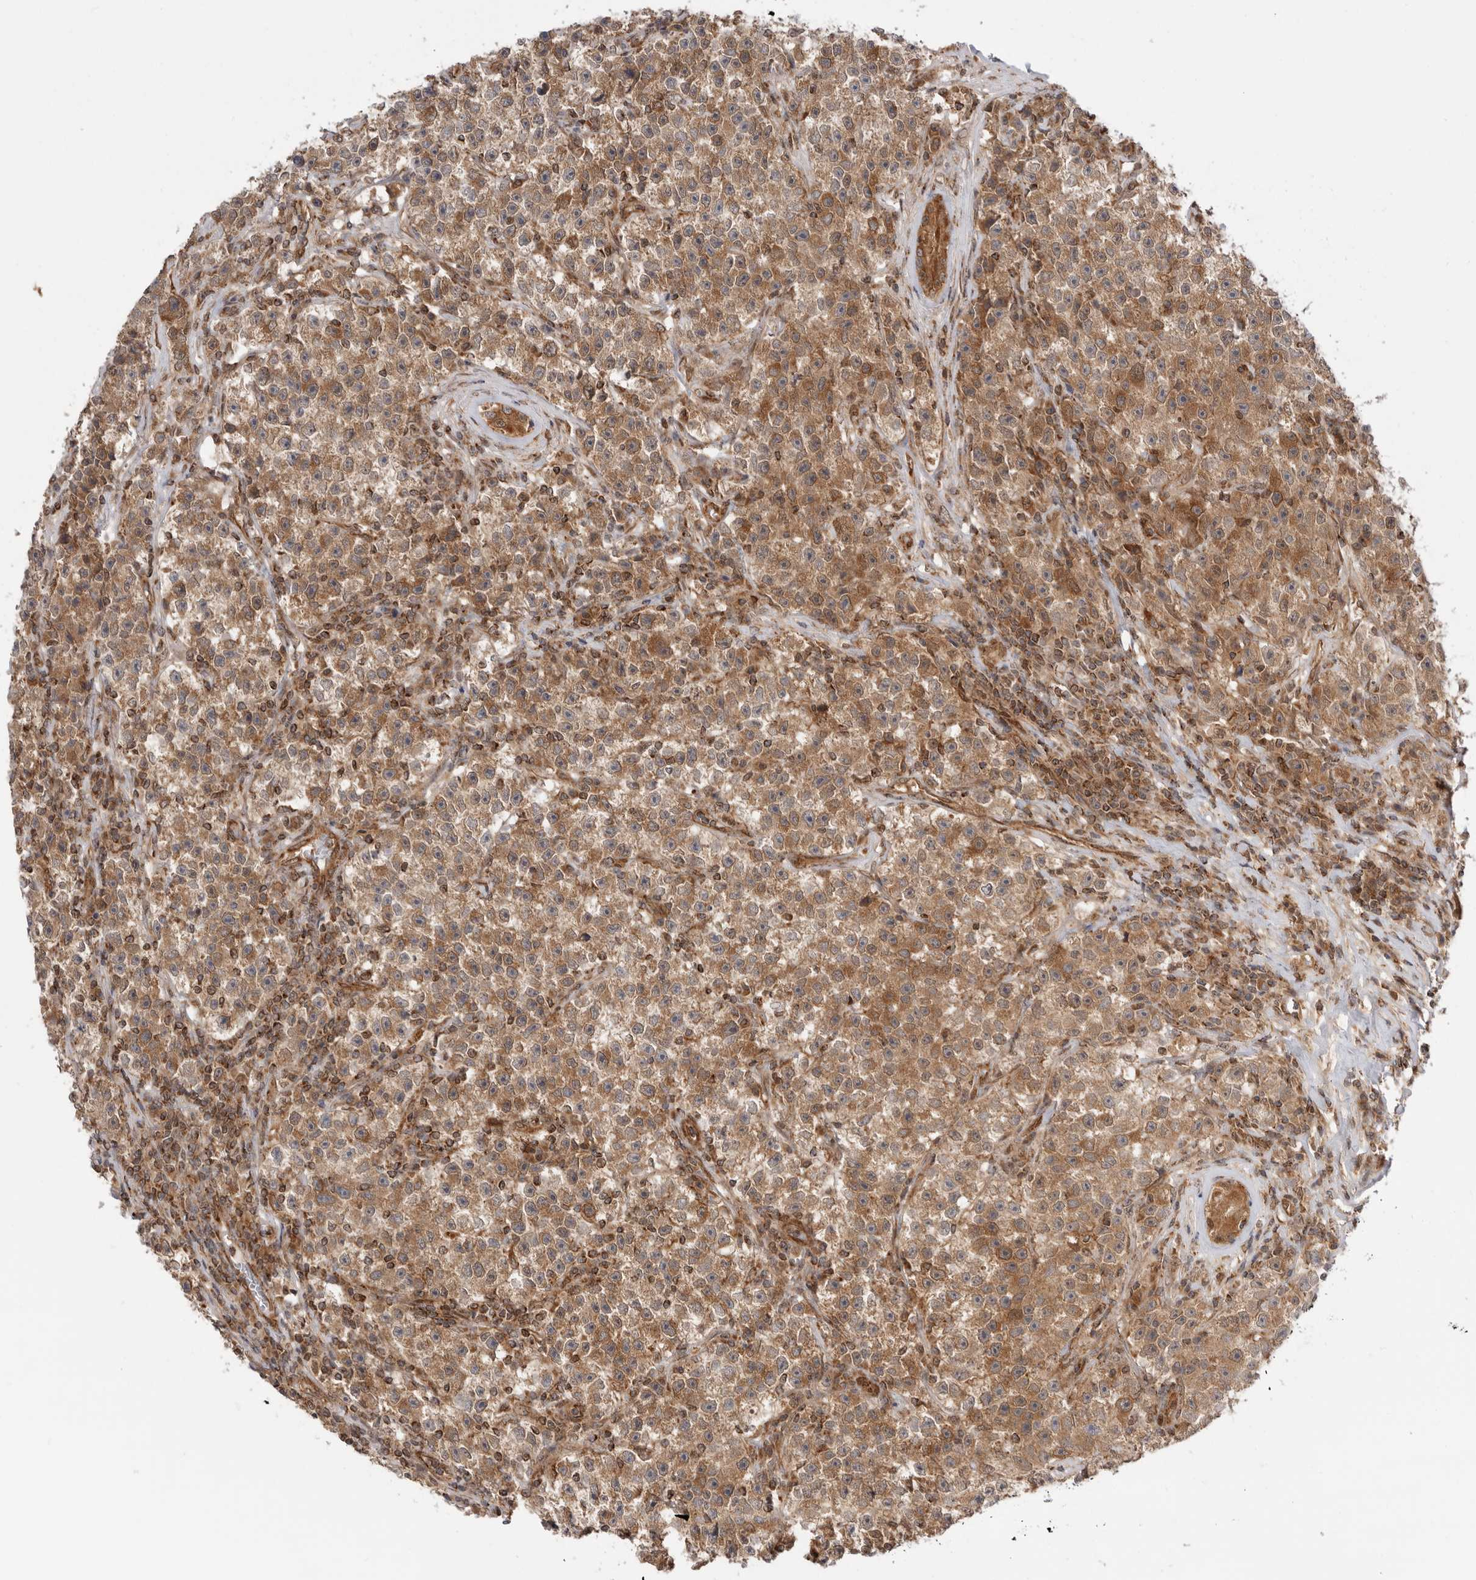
{"staining": {"intensity": "moderate", "quantity": ">75%", "location": "cytoplasmic/membranous"}, "tissue": "testis cancer", "cell_type": "Tumor cells", "image_type": "cancer", "snomed": [{"axis": "morphology", "description": "Seminoma, NOS"}, {"axis": "topography", "description": "Testis"}], "caption": "A micrograph showing moderate cytoplasmic/membranous positivity in approximately >75% of tumor cells in testis cancer (seminoma), as visualized by brown immunohistochemical staining.", "gene": "DCAF8", "patient": {"sex": "male", "age": 22}}